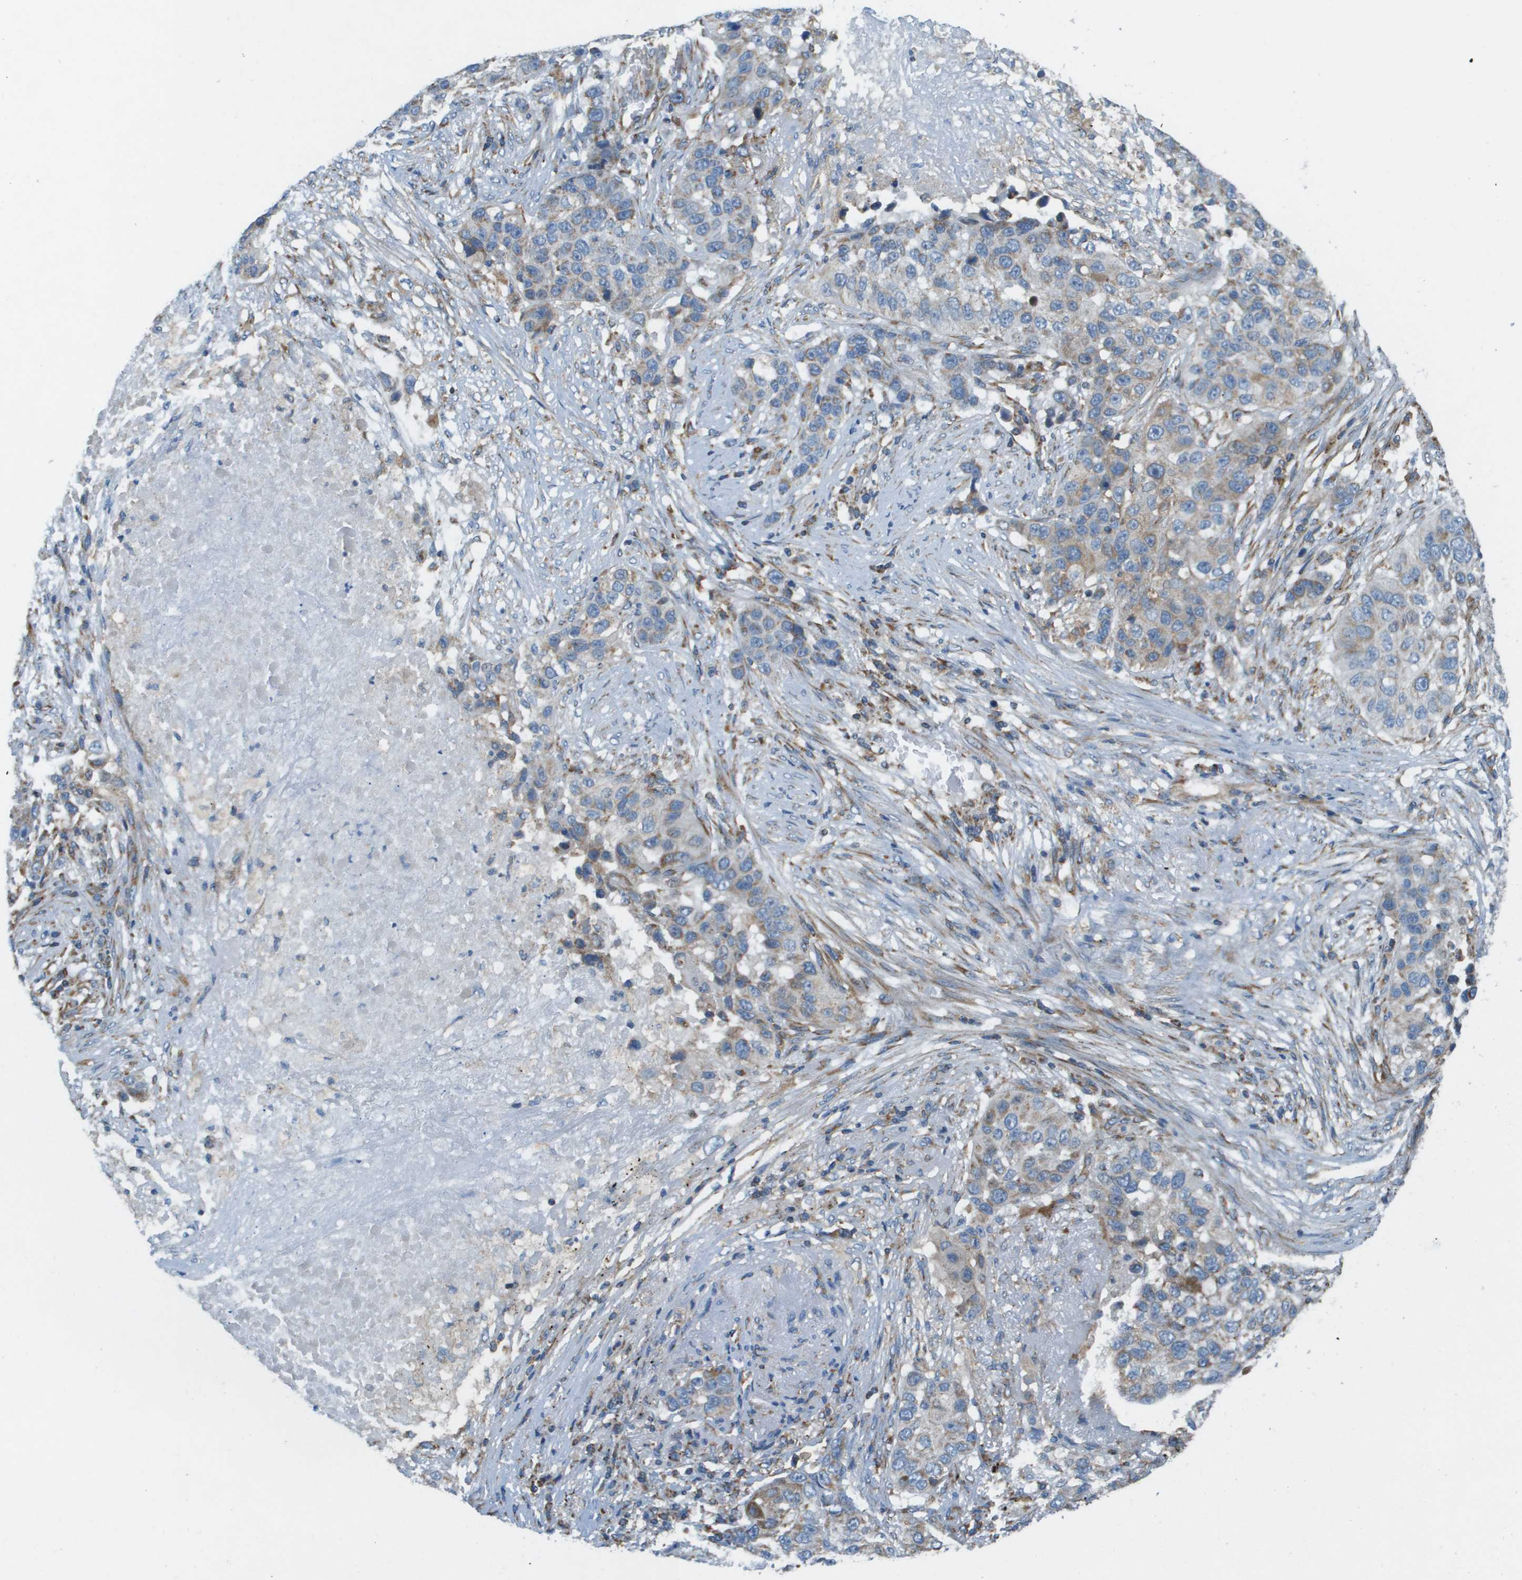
{"staining": {"intensity": "moderate", "quantity": "25%-75%", "location": "cytoplasmic/membranous"}, "tissue": "lung cancer", "cell_type": "Tumor cells", "image_type": "cancer", "snomed": [{"axis": "morphology", "description": "Squamous cell carcinoma, NOS"}, {"axis": "topography", "description": "Lung"}], "caption": "Immunohistochemical staining of human lung squamous cell carcinoma displays medium levels of moderate cytoplasmic/membranous staining in about 25%-75% of tumor cells. (brown staining indicates protein expression, while blue staining denotes nuclei).", "gene": "TAOK3", "patient": {"sex": "male", "age": 57}}